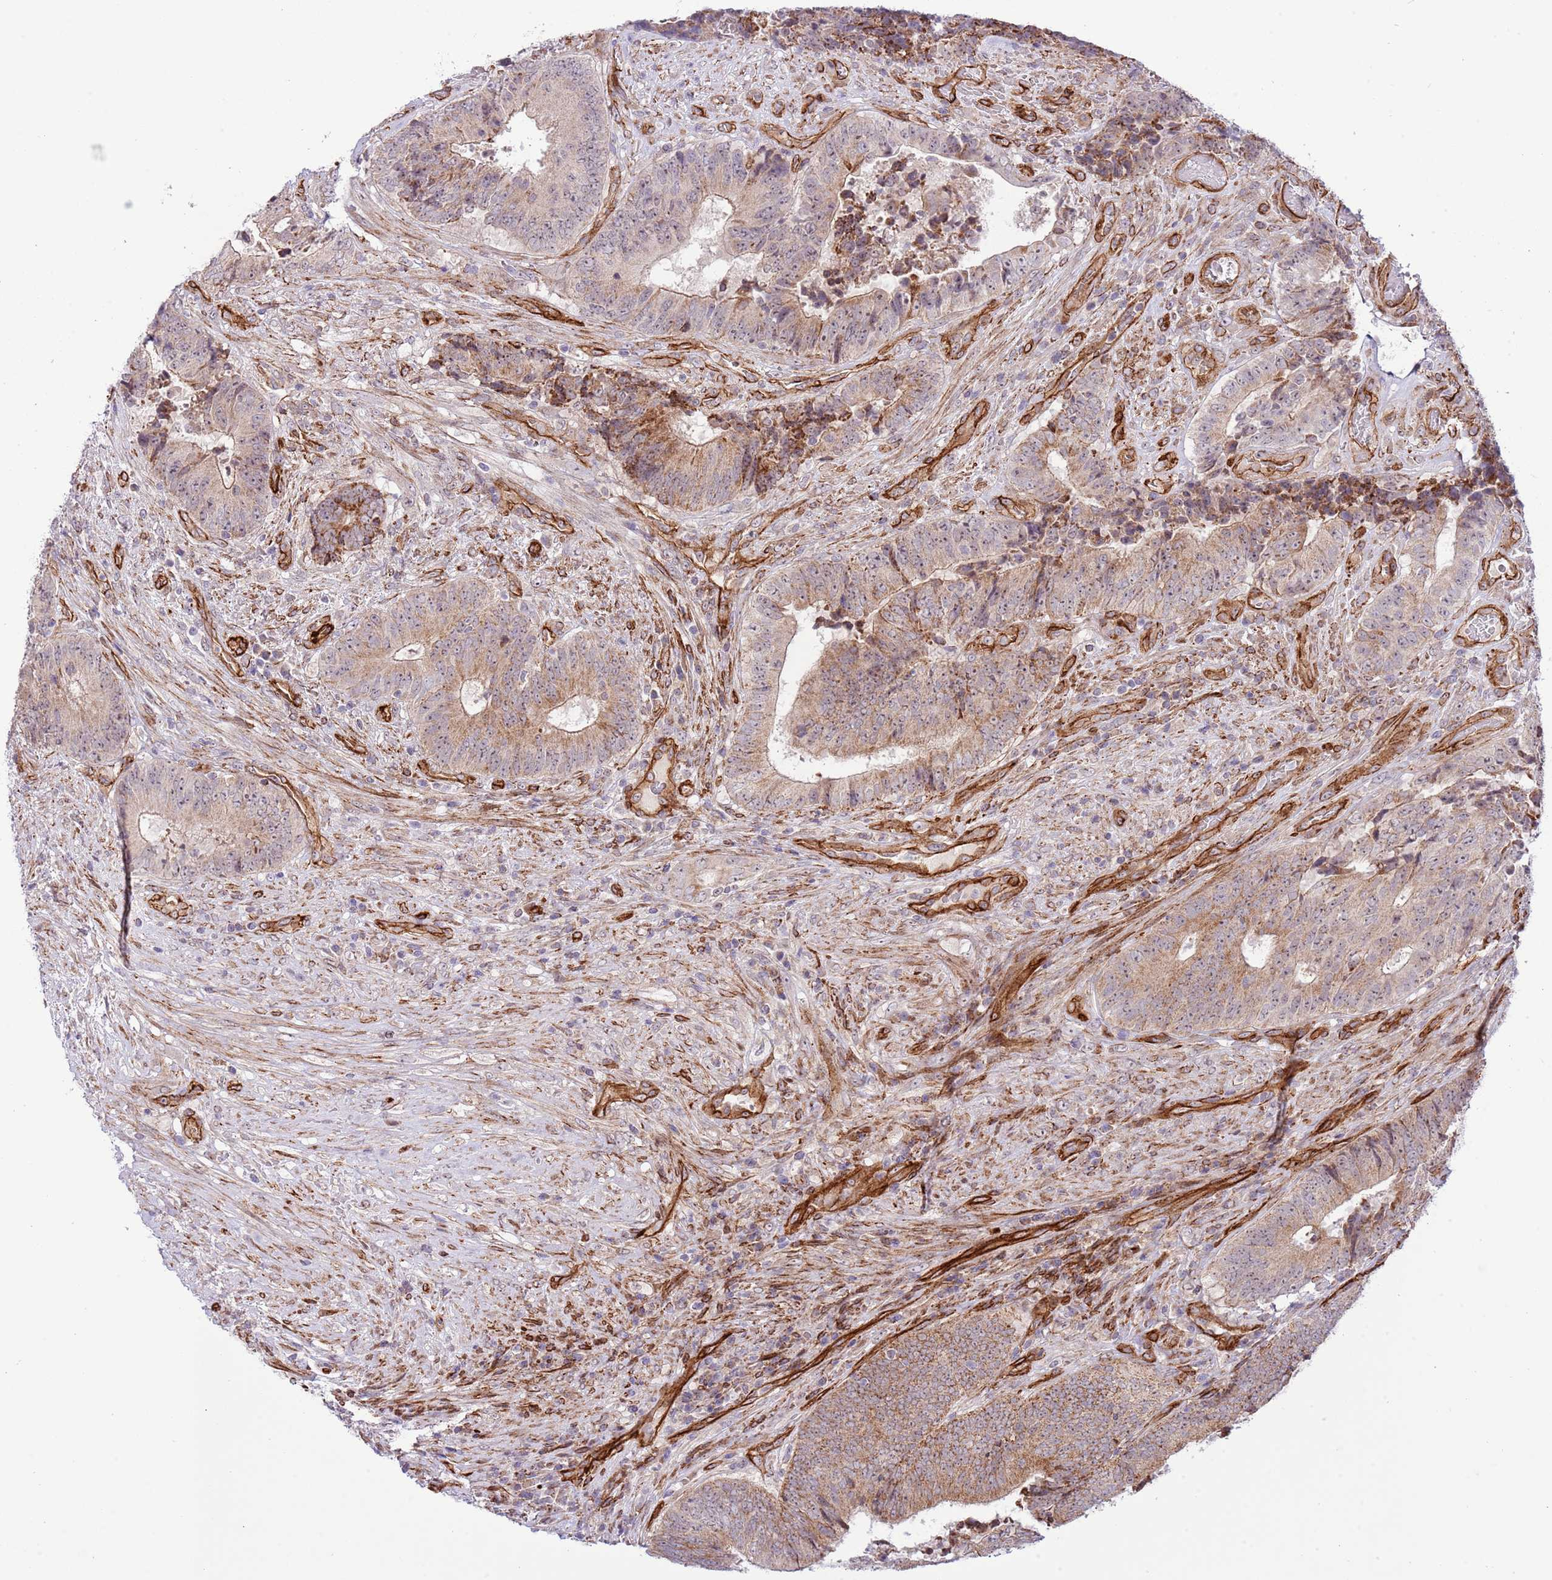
{"staining": {"intensity": "moderate", "quantity": ">75%", "location": "cytoplasmic/membranous"}, "tissue": "colorectal cancer", "cell_type": "Tumor cells", "image_type": "cancer", "snomed": [{"axis": "morphology", "description": "Adenocarcinoma, NOS"}, {"axis": "topography", "description": "Rectum"}], "caption": "Immunohistochemistry (IHC) of colorectal cancer shows medium levels of moderate cytoplasmic/membranous expression in approximately >75% of tumor cells. Immunohistochemistry (IHC) stains the protein in brown and the nuclei are stained blue.", "gene": "NEK3", "patient": {"sex": "male", "age": 72}}